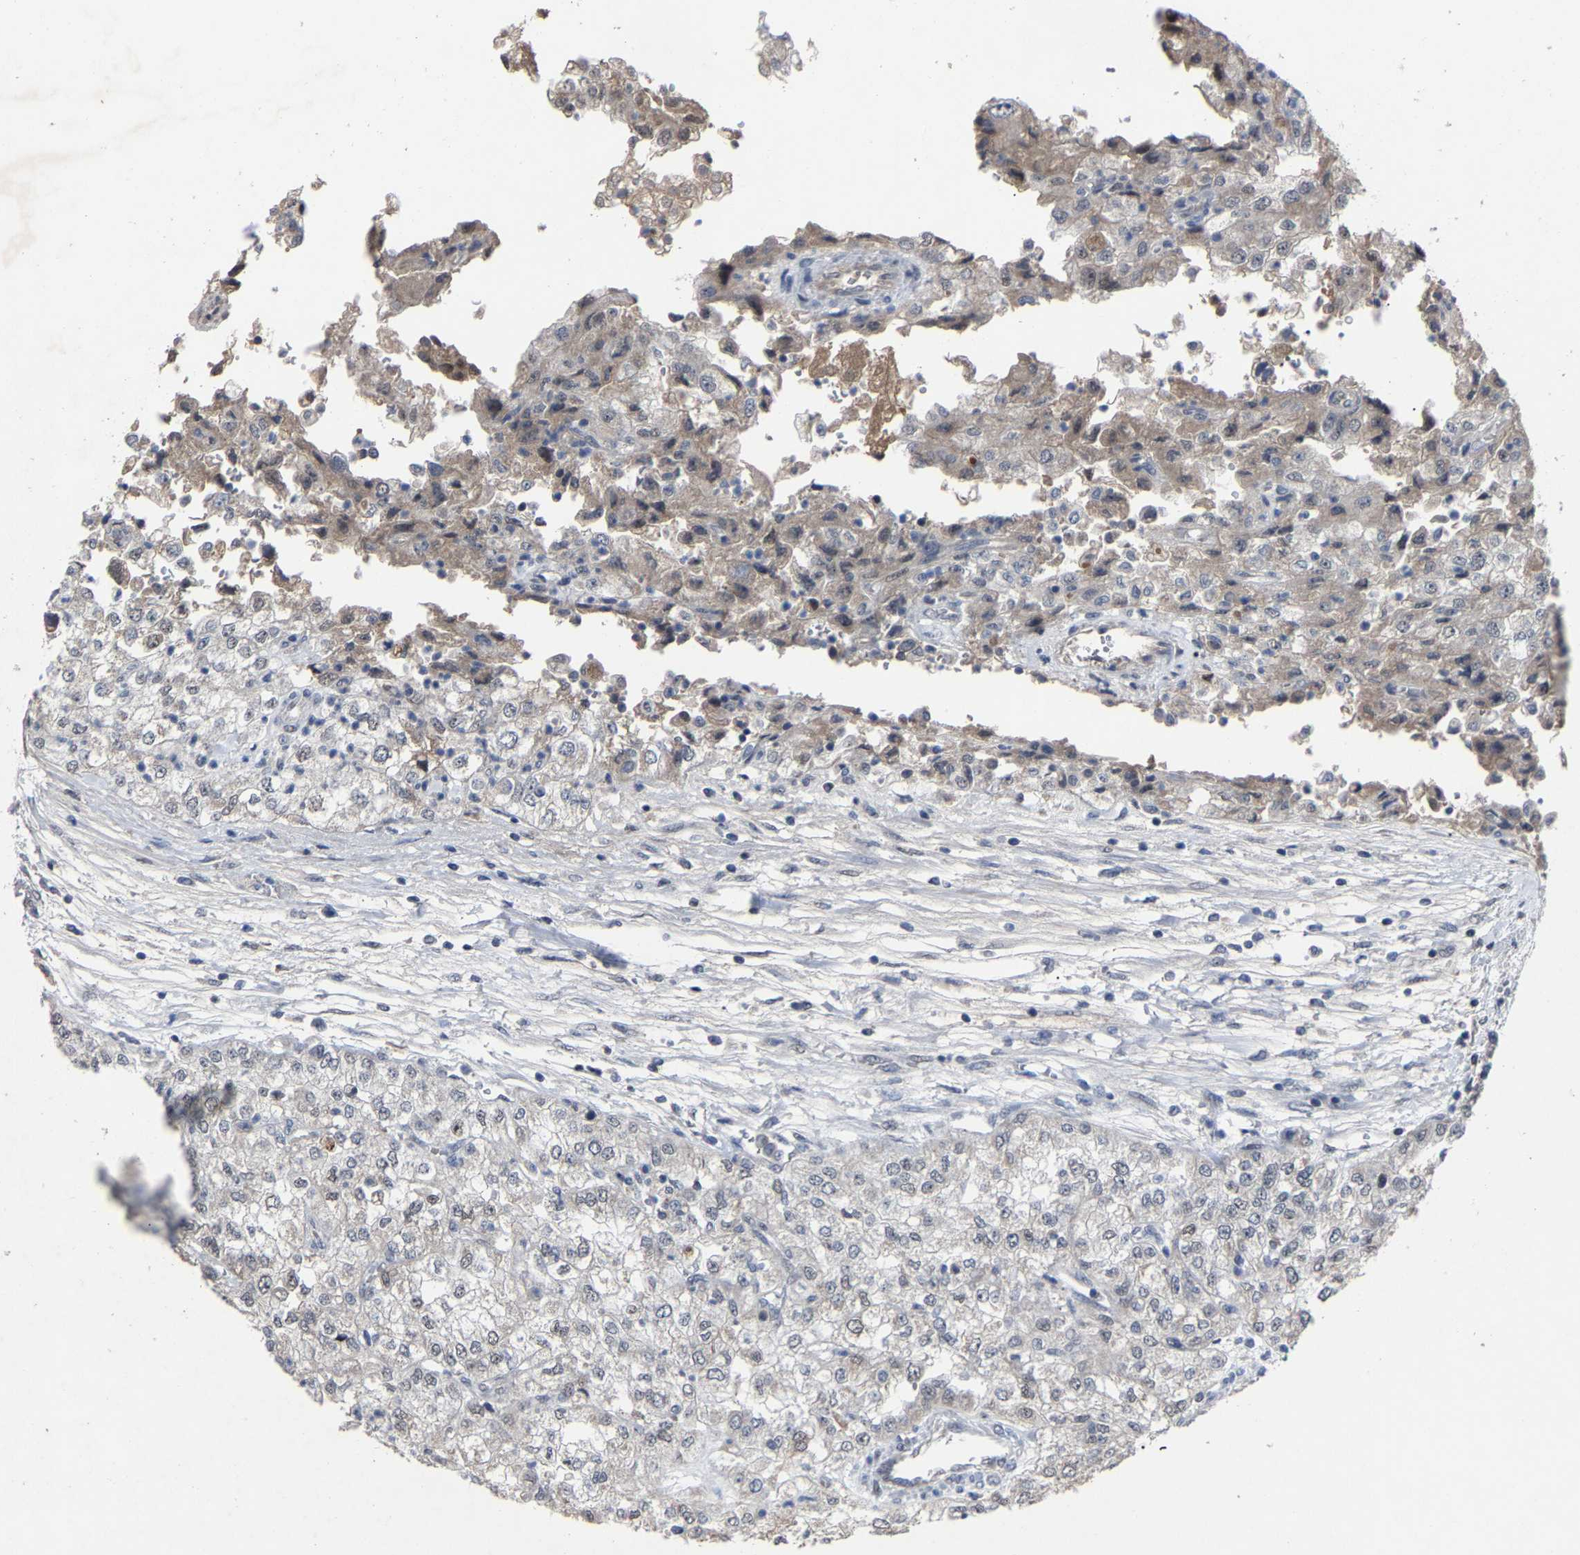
{"staining": {"intensity": "weak", "quantity": "<25%", "location": "nuclear"}, "tissue": "renal cancer", "cell_type": "Tumor cells", "image_type": "cancer", "snomed": [{"axis": "morphology", "description": "Adenocarcinoma, NOS"}, {"axis": "topography", "description": "Kidney"}], "caption": "Immunohistochemistry (IHC) histopathology image of neoplastic tissue: renal cancer (adenocarcinoma) stained with DAB (3,3'-diaminobenzidine) shows no significant protein staining in tumor cells.", "gene": "LSM8", "patient": {"sex": "female", "age": 54}}